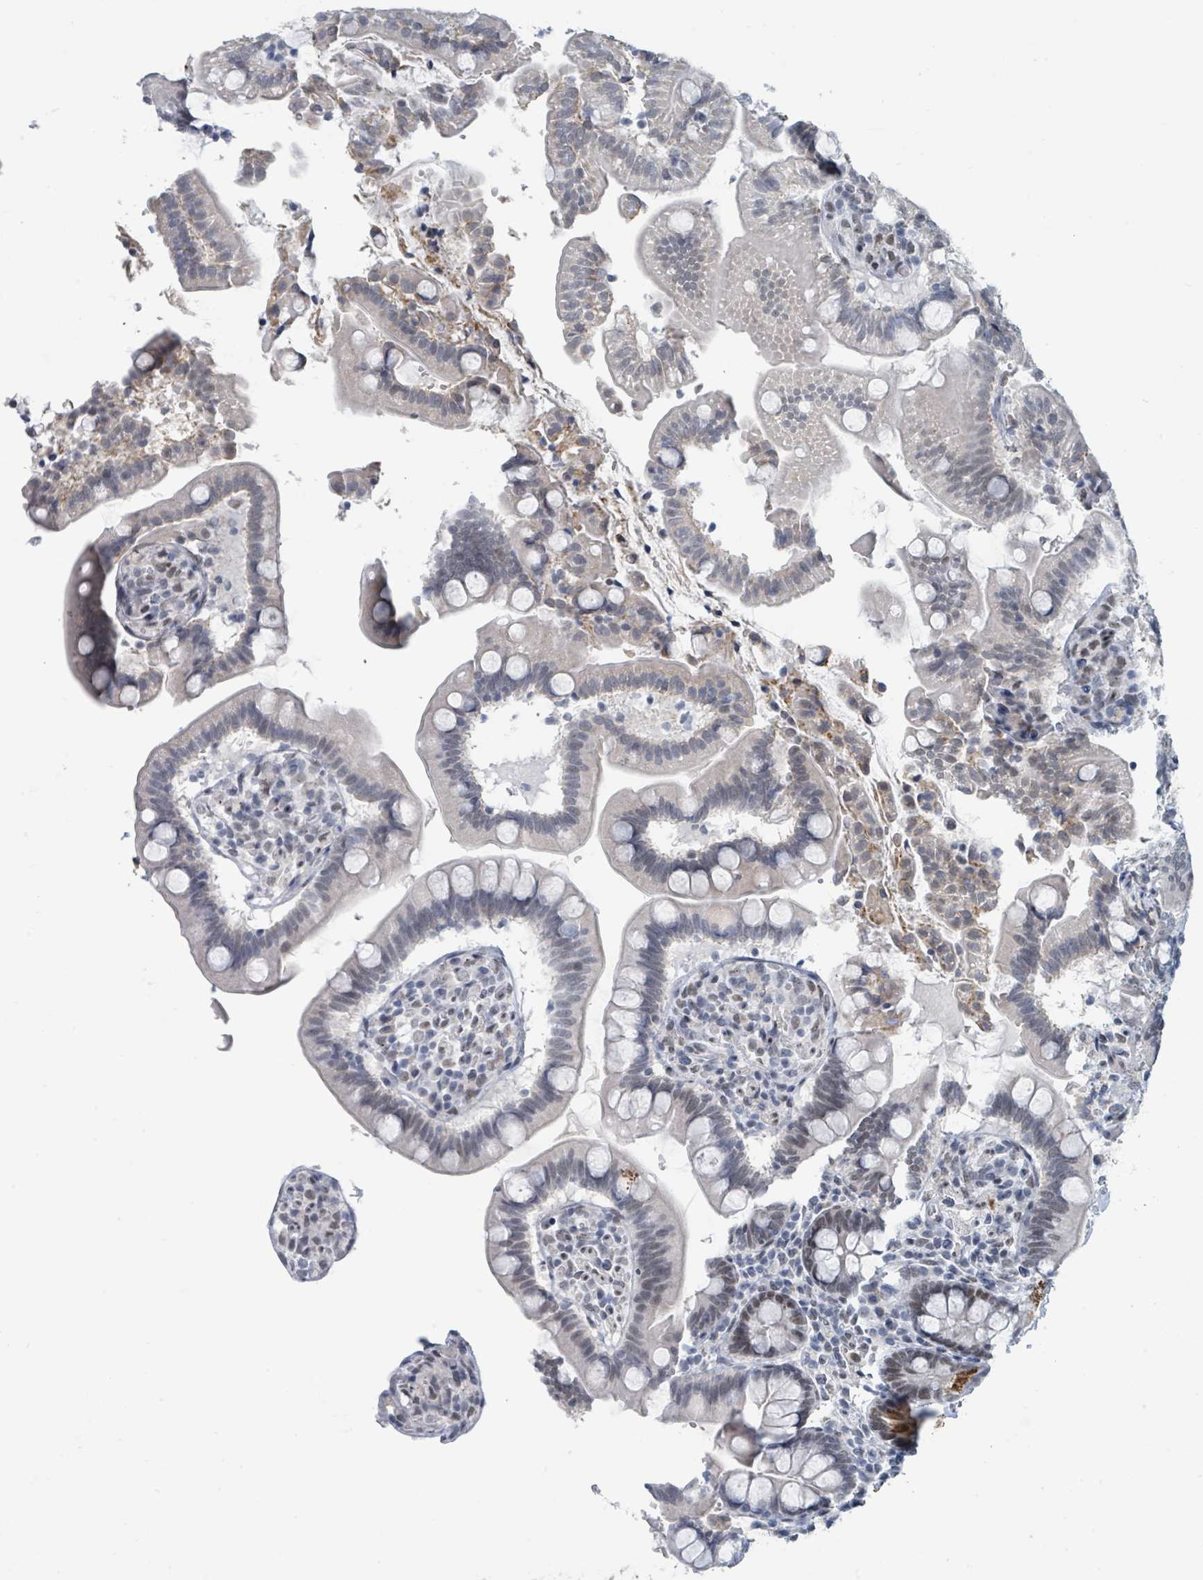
{"staining": {"intensity": "moderate", "quantity": "<25%", "location": "nuclear"}, "tissue": "small intestine", "cell_type": "Glandular cells", "image_type": "normal", "snomed": [{"axis": "morphology", "description": "Normal tissue, NOS"}, {"axis": "topography", "description": "Small intestine"}], "caption": "Protein expression analysis of benign small intestine reveals moderate nuclear positivity in approximately <25% of glandular cells.", "gene": "EHMT2", "patient": {"sex": "female", "age": 64}}